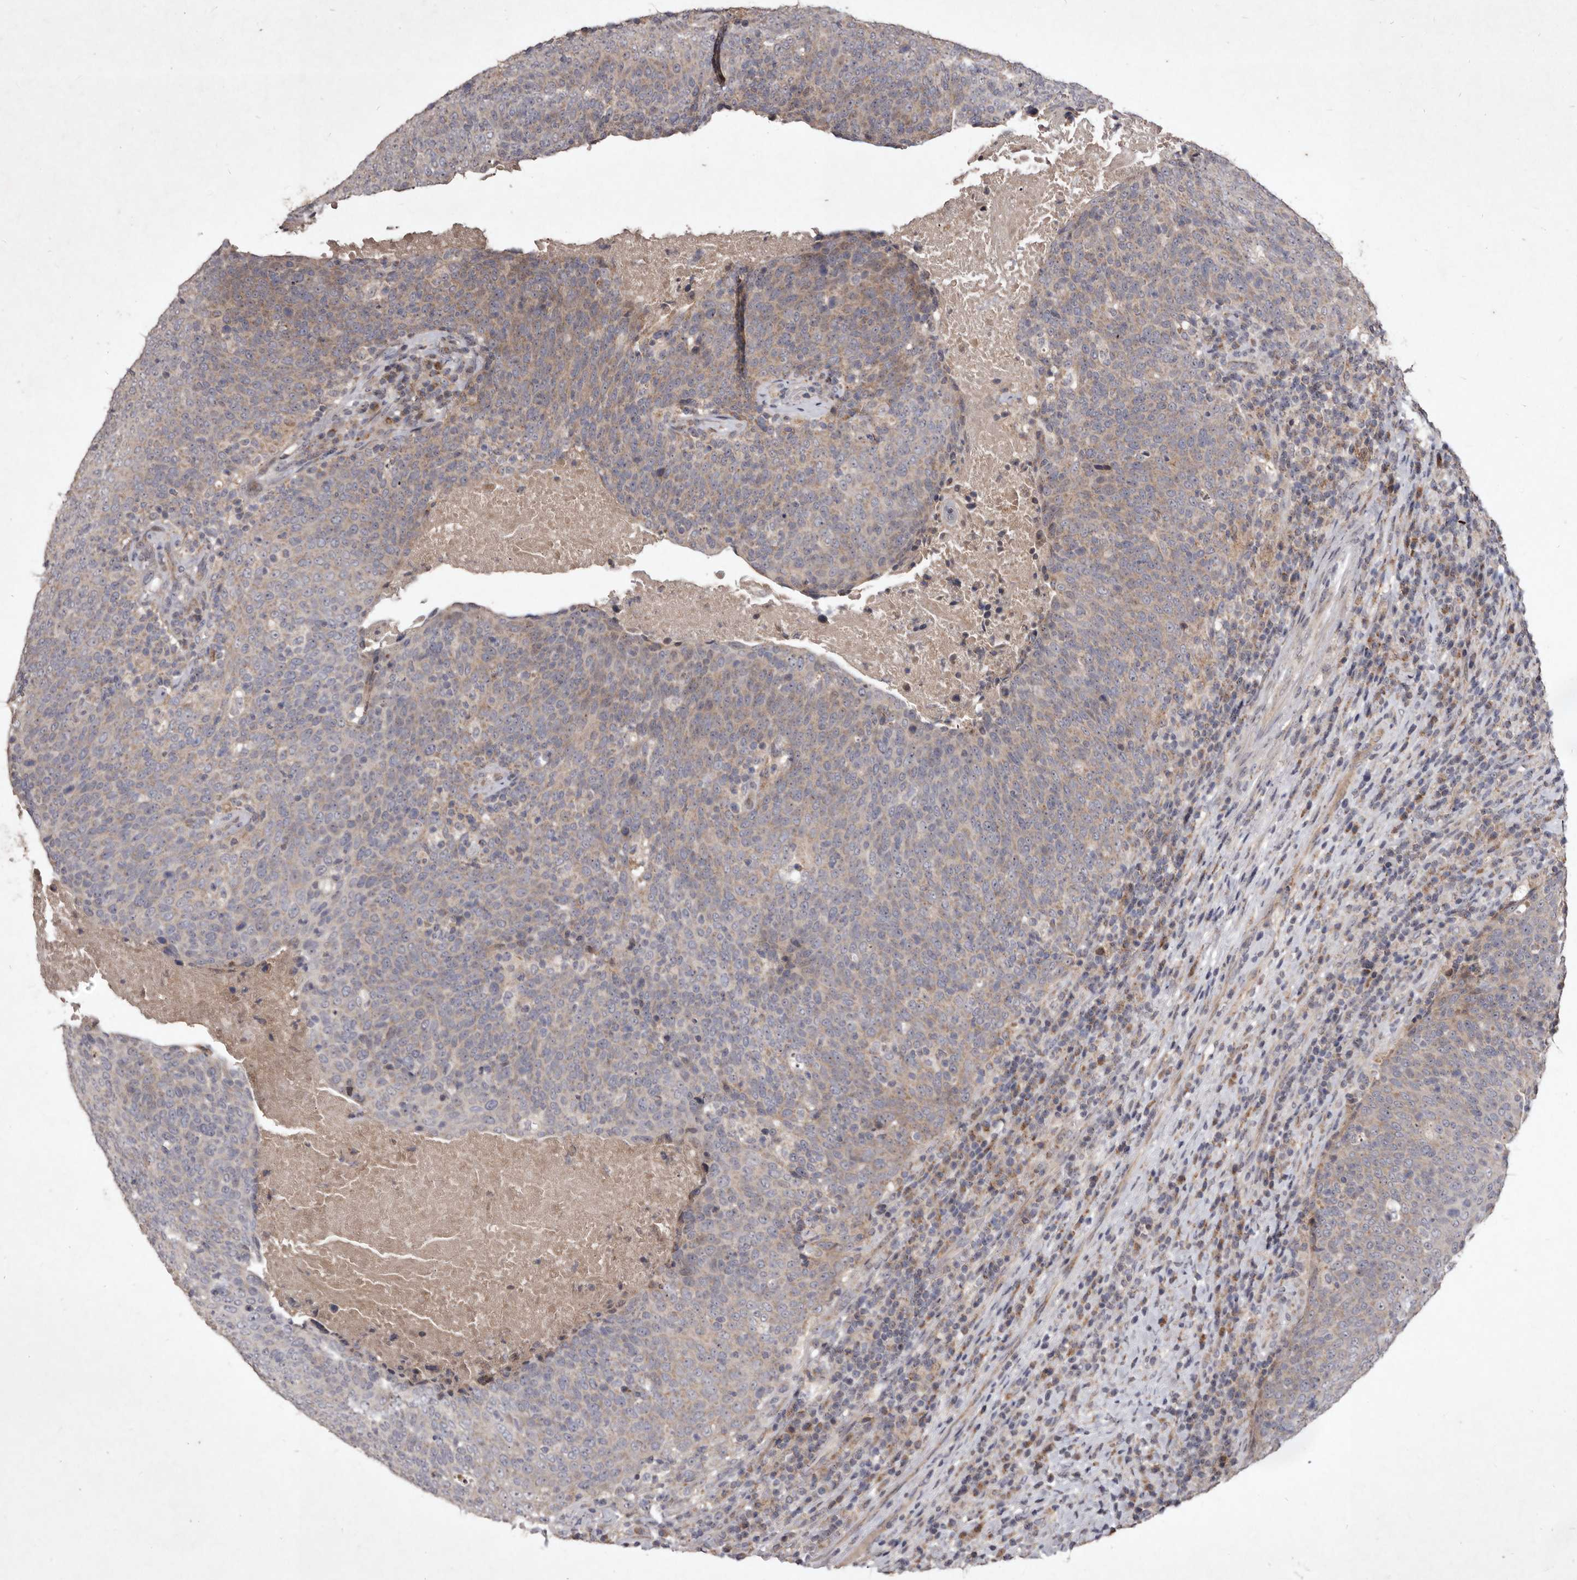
{"staining": {"intensity": "weak", "quantity": "25%-75%", "location": "cytoplasmic/membranous"}, "tissue": "head and neck cancer", "cell_type": "Tumor cells", "image_type": "cancer", "snomed": [{"axis": "morphology", "description": "Squamous cell carcinoma, NOS"}, {"axis": "morphology", "description": "Squamous cell carcinoma, metastatic, NOS"}, {"axis": "topography", "description": "Lymph node"}, {"axis": "topography", "description": "Head-Neck"}], "caption": "Protein positivity by IHC displays weak cytoplasmic/membranous staining in about 25%-75% of tumor cells in head and neck metastatic squamous cell carcinoma.", "gene": "FLAD1", "patient": {"sex": "male", "age": 62}}